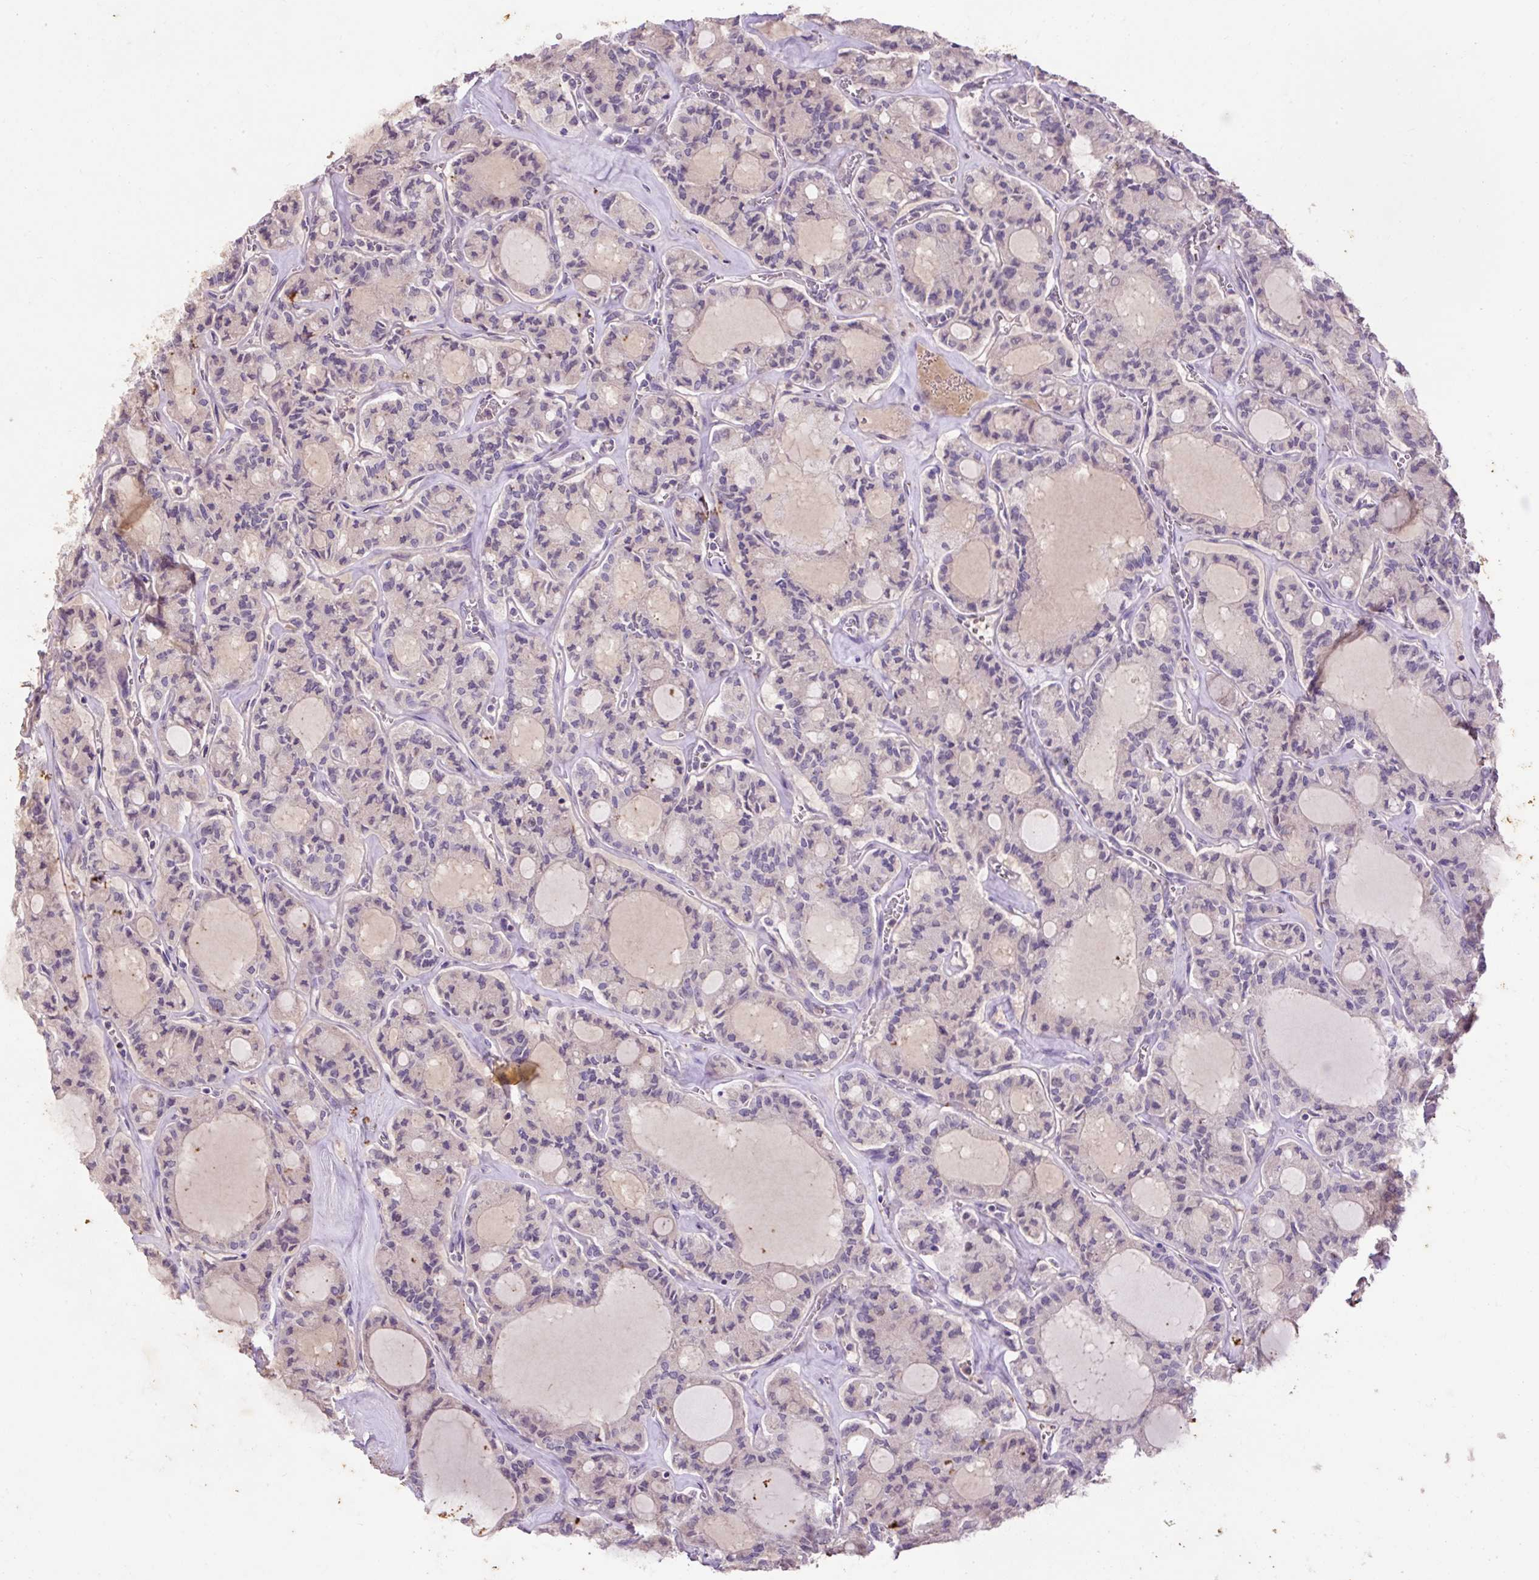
{"staining": {"intensity": "negative", "quantity": "none", "location": "none"}, "tissue": "thyroid cancer", "cell_type": "Tumor cells", "image_type": "cancer", "snomed": [{"axis": "morphology", "description": "Papillary adenocarcinoma, NOS"}, {"axis": "topography", "description": "Thyroid gland"}], "caption": "Immunohistochemistry of thyroid cancer displays no expression in tumor cells.", "gene": "LRTM2", "patient": {"sex": "male", "age": 87}}